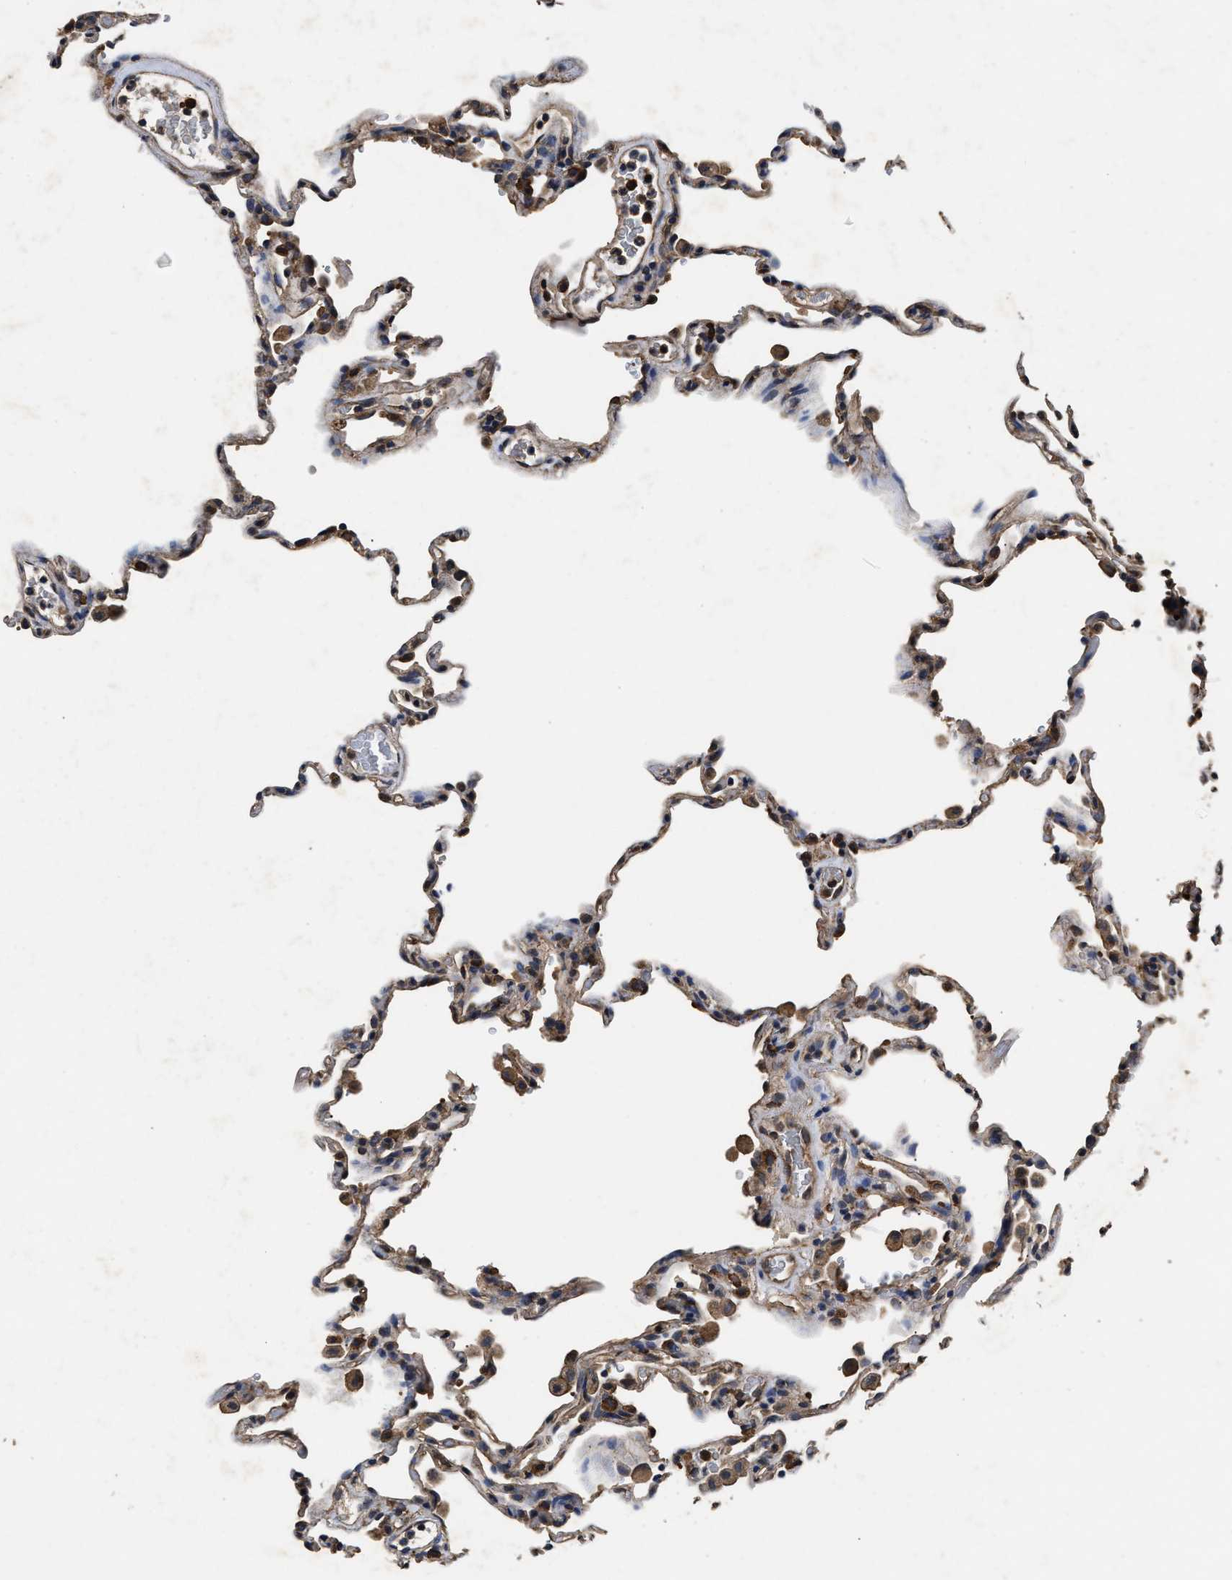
{"staining": {"intensity": "weak", "quantity": "25%-75%", "location": "cytoplasmic/membranous"}, "tissue": "lung", "cell_type": "Alveolar cells", "image_type": "normal", "snomed": [{"axis": "morphology", "description": "Normal tissue, NOS"}, {"axis": "topography", "description": "Lung"}], "caption": "IHC (DAB) staining of normal lung displays weak cytoplasmic/membranous protein staining in approximately 25%-75% of alveolar cells. The protein is shown in brown color, while the nuclei are stained blue.", "gene": "YWHAE", "patient": {"sex": "male", "age": 59}}